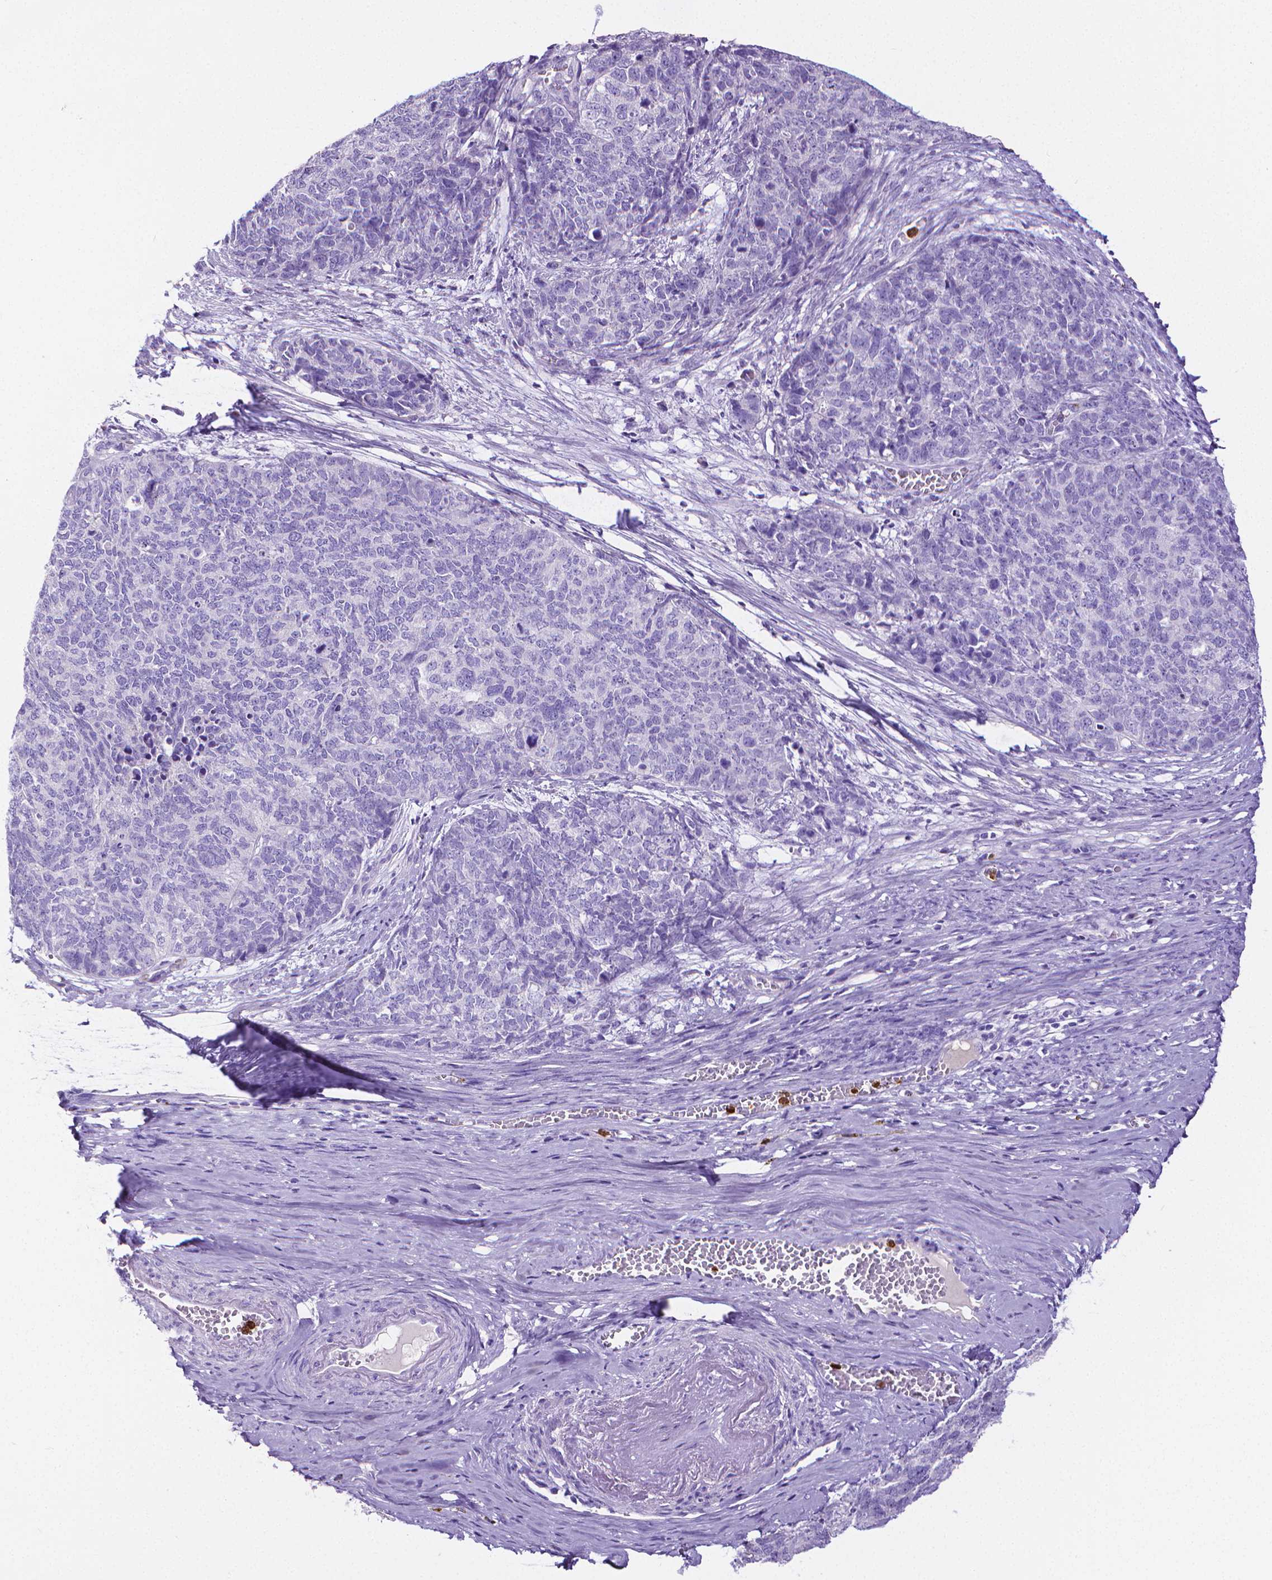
{"staining": {"intensity": "negative", "quantity": "none", "location": "none"}, "tissue": "cervical cancer", "cell_type": "Tumor cells", "image_type": "cancer", "snomed": [{"axis": "morphology", "description": "Squamous cell carcinoma, NOS"}, {"axis": "topography", "description": "Cervix"}], "caption": "Protein analysis of cervical squamous cell carcinoma demonstrates no significant positivity in tumor cells.", "gene": "MMP9", "patient": {"sex": "female", "age": 63}}